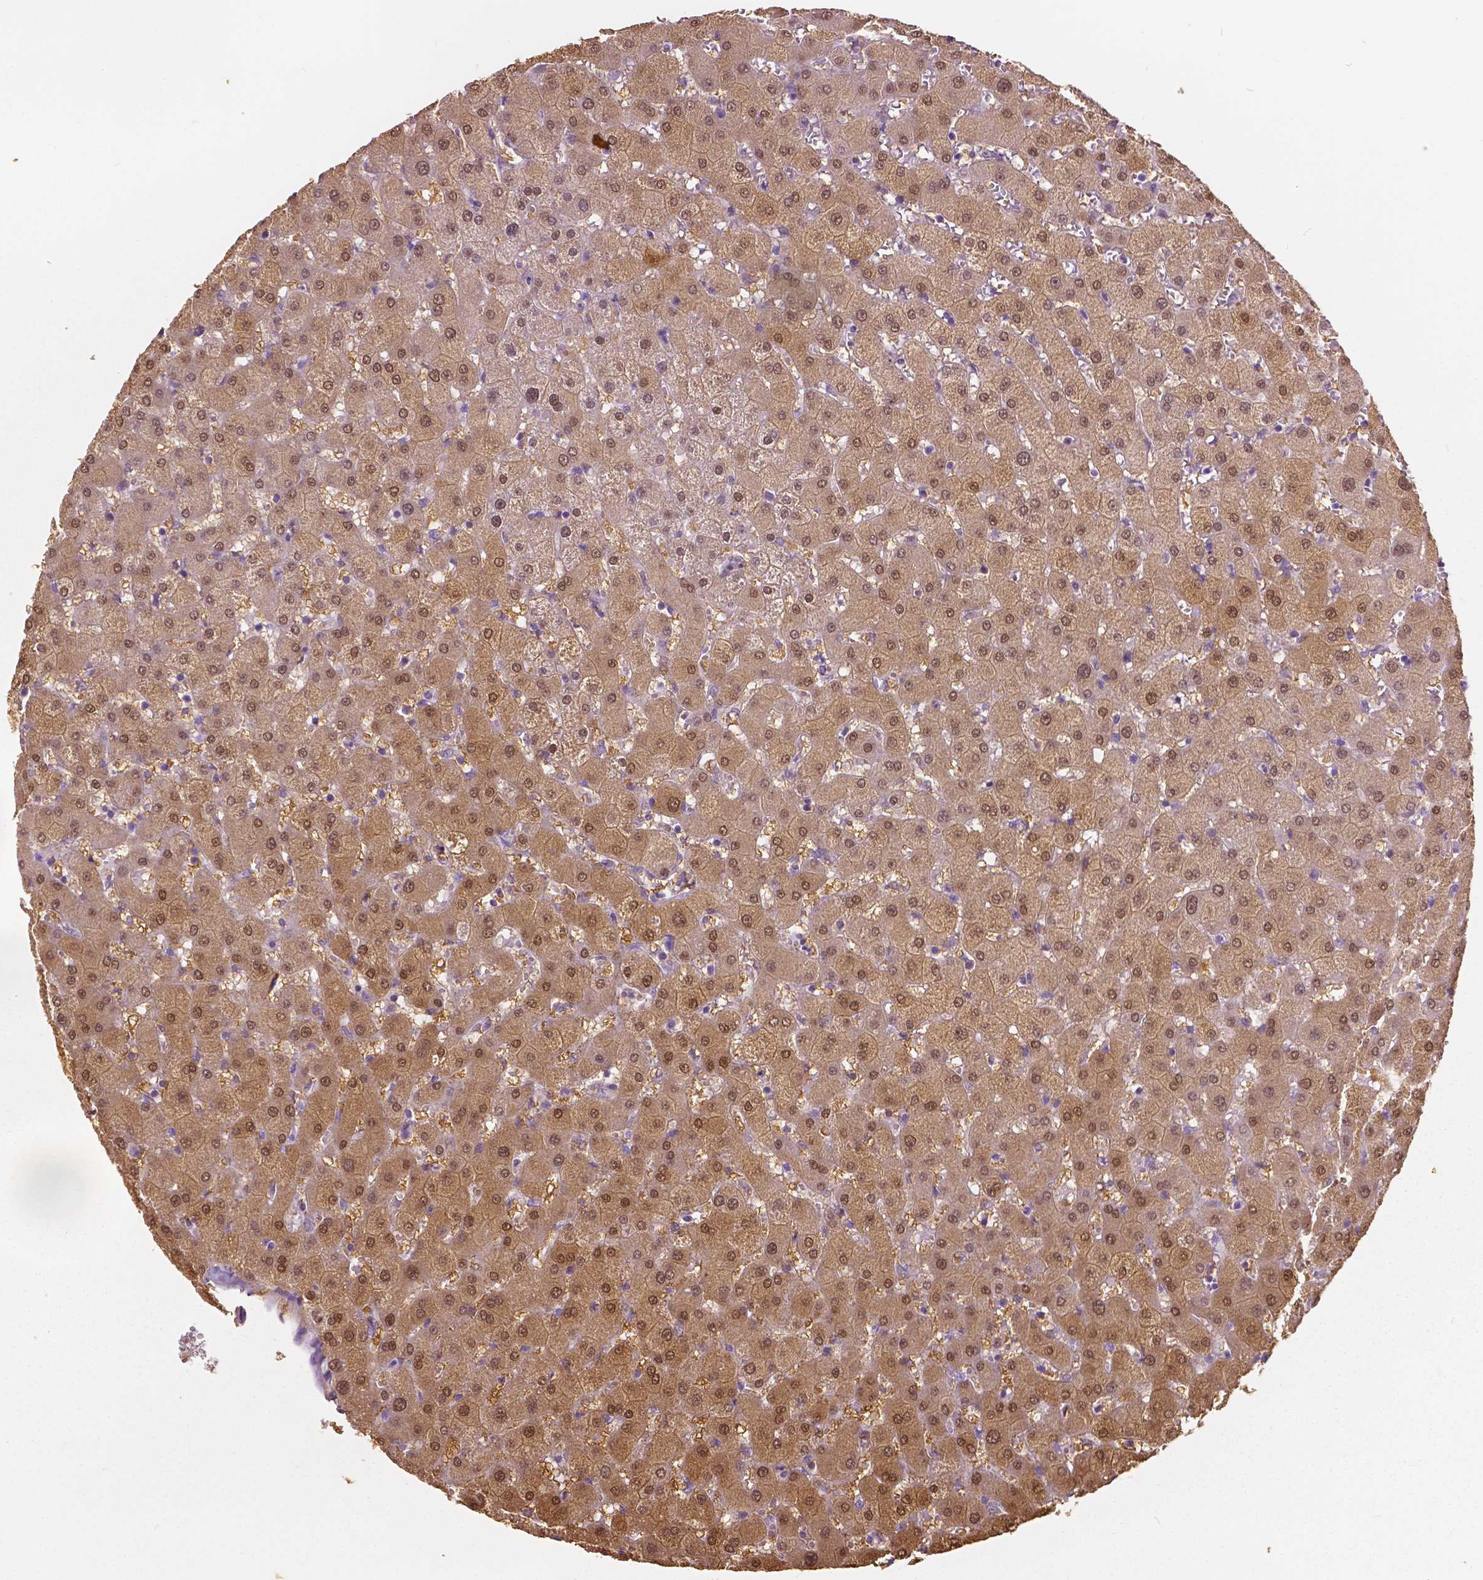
{"staining": {"intensity": "weak", "quantity": "25%-75%", "location": "cytoplasmic/membranous"}, "tissue": "liver", "cell_type": "Cholangiocytes", "image_type": "normal", "snomed": [{"axis": "morphology", "description": "Normal tissue, NOS"}, {"axis": "topography", "description": "Liver"}], "caption": "Cholangiocytes demonstrate weak cytoplasmic/membranous staining in about 25%-75% of cells in normal liver. (DAB (3,3'-diaminobenzidine) IHC with brightfield microscopy, high magnification).", "gene": "TKFC", "patient": {"sex": "female", "age": 63}}